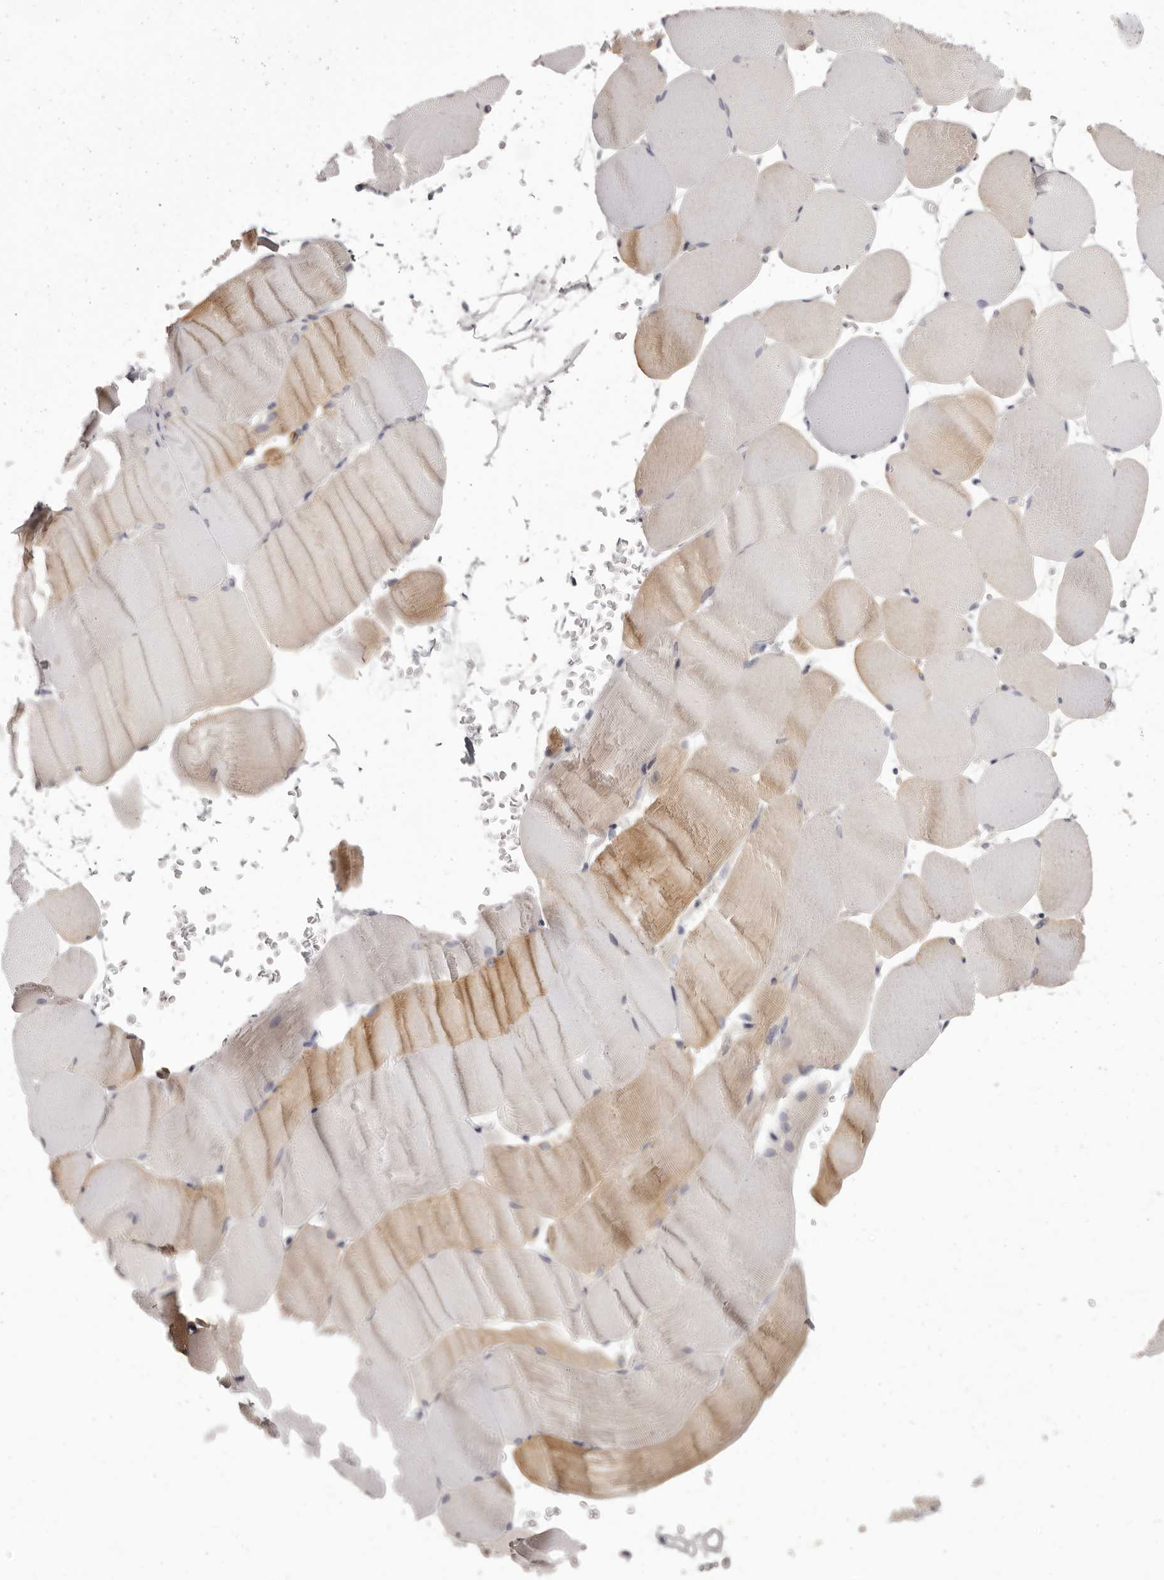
{"staining": {"intensity": "moderate", "quantity": "<25%", "location": "cytoplasmic/membranous"}, "tissue": "skeletal muscle", "cell_type": "Myocytes", "image_type": "normal", "snomed": [{"axis": "morphology", "description": "Normal tissue, NOS"}, {"axis": "topography", "description": "Skeletal muscle"}, {"axis": "topography", "description": "Parathyroid gland"}], "caption": "Myocytes show low levels of moderate cytoplasmic/membranous staining in about <25% of cells in benign skeletal muscle.", "gene": "OTUD3", "patient": {"sex": "female", "age": 37}}